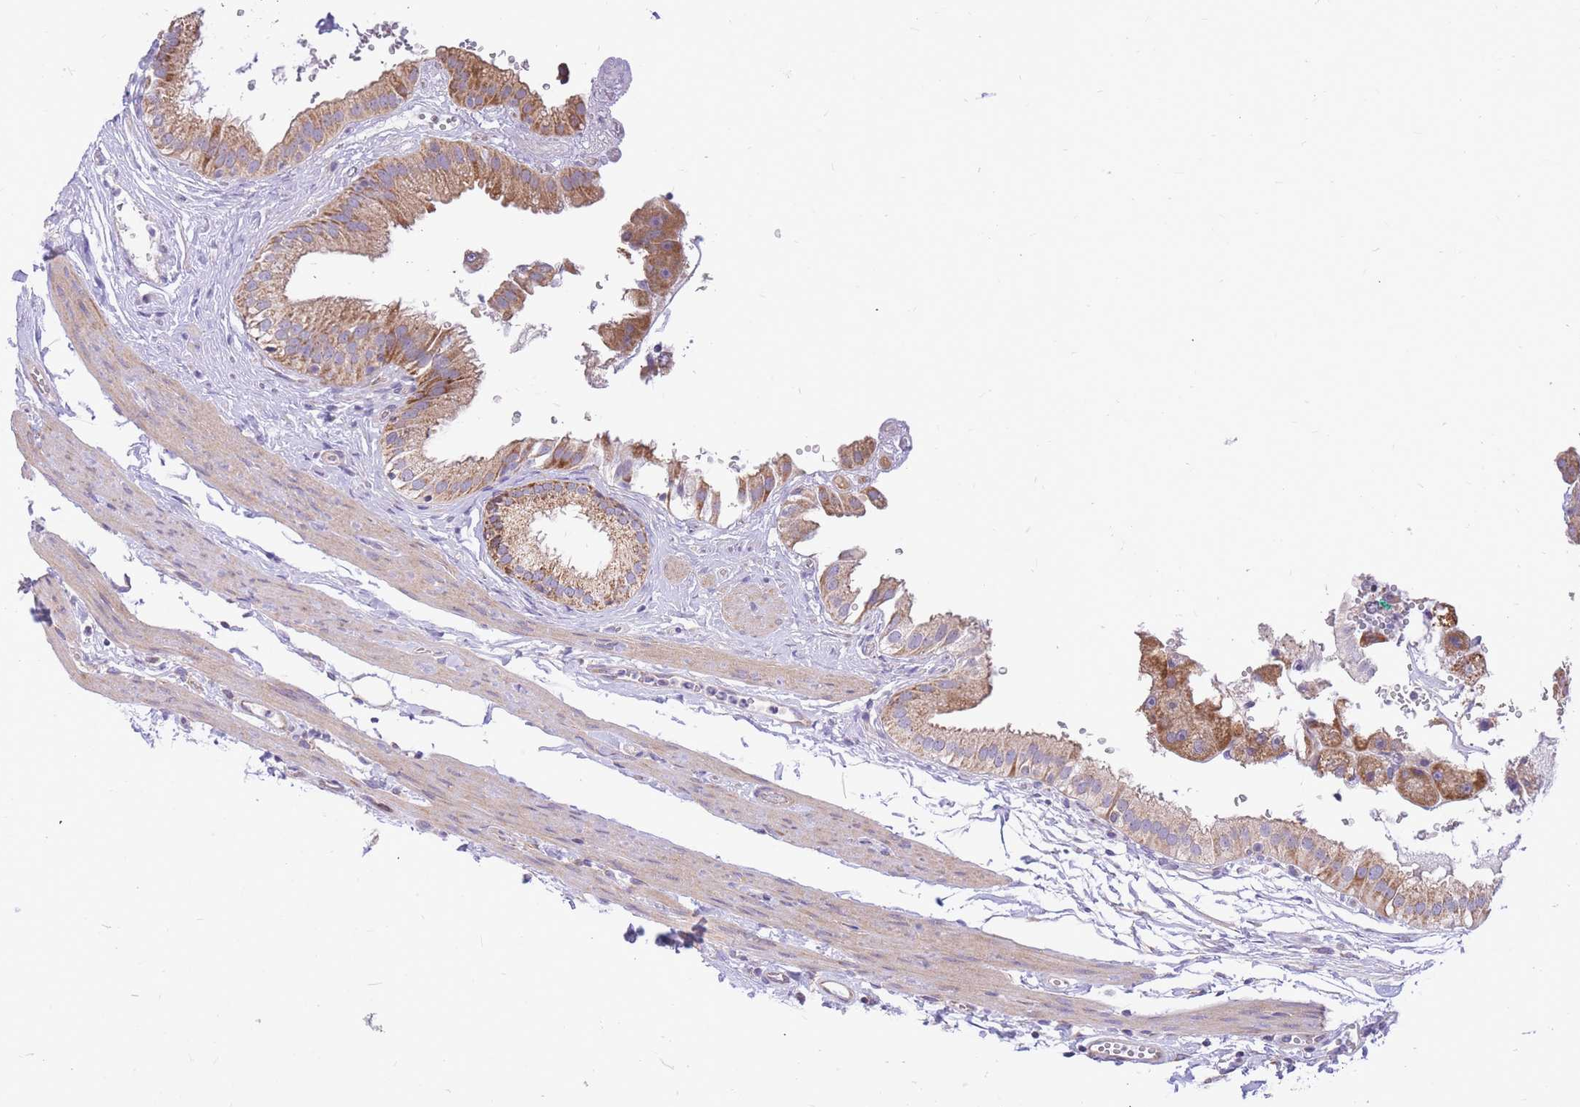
{"staining": {"intensity": "moderate", "quantity": ">75%", "location": "cytoplasmic/membranous"}, "tissue": "gallbladder", "cell_type": "Glandular cells", "image_type": "normal", "snomed": [{"axis": "morphology", "description": "Normal tissue, NOS"}, {"axis": "topography", "description": "Gallbladder"}], "caption": "Immunohistochemistry (IHC) of unremarkable gallbladder reveals medium levels of moderate cytoplasmic/membranous staining in about >75% of glandular cells. The staining was performed using DAB (3,3'-diaminobenzidine) to visualize the protein expression in brown, while the nuclei were stained in blue with hematoxylin (Magnification: 20x).", "gene": "TOPAZ1", "patient": {"sex": "female", "age": 61}}